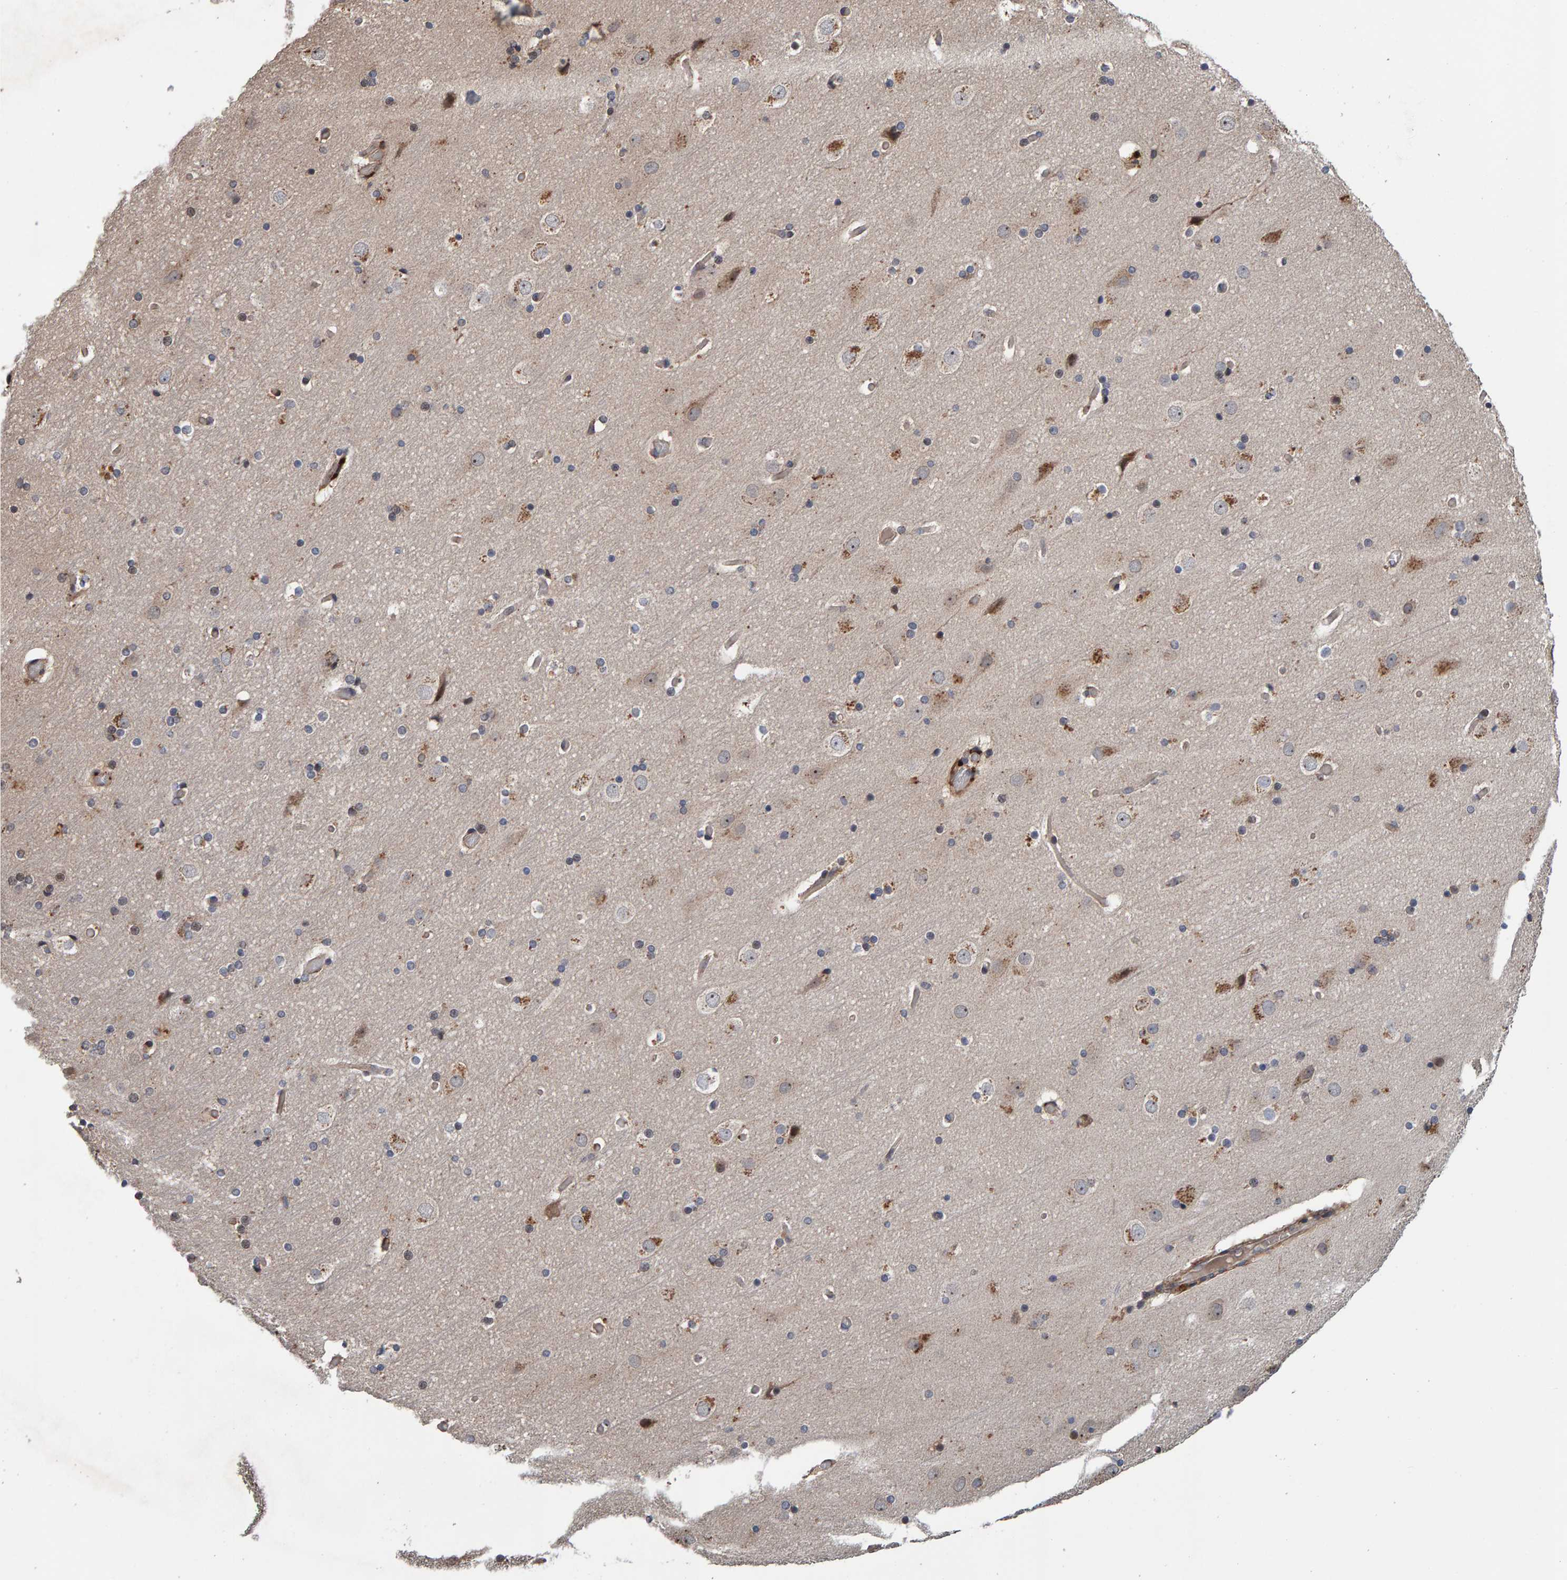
{"staining": {"intensity": "moderate", "quantity": ">75%", "location": "cytoplasmic/membranous"}, "tissue": "cerebral cortex", "cell_type": "Endothelial cells", "image_type": "normal", "snomed": [{"axis": "morphology", "description": "Normal tissue, NOS"}, {"axis": "topography", "description": "Cerebral cortex"}], "caption": "This image reveals immunohistochemistry staining of unremarkable cerebral cortex, with medium moderate cytoplasmic/membranous staining in about >75% of endothelial cells.", "gene": "CCDC25", "patient": {"sex": "male", "age": 57}}